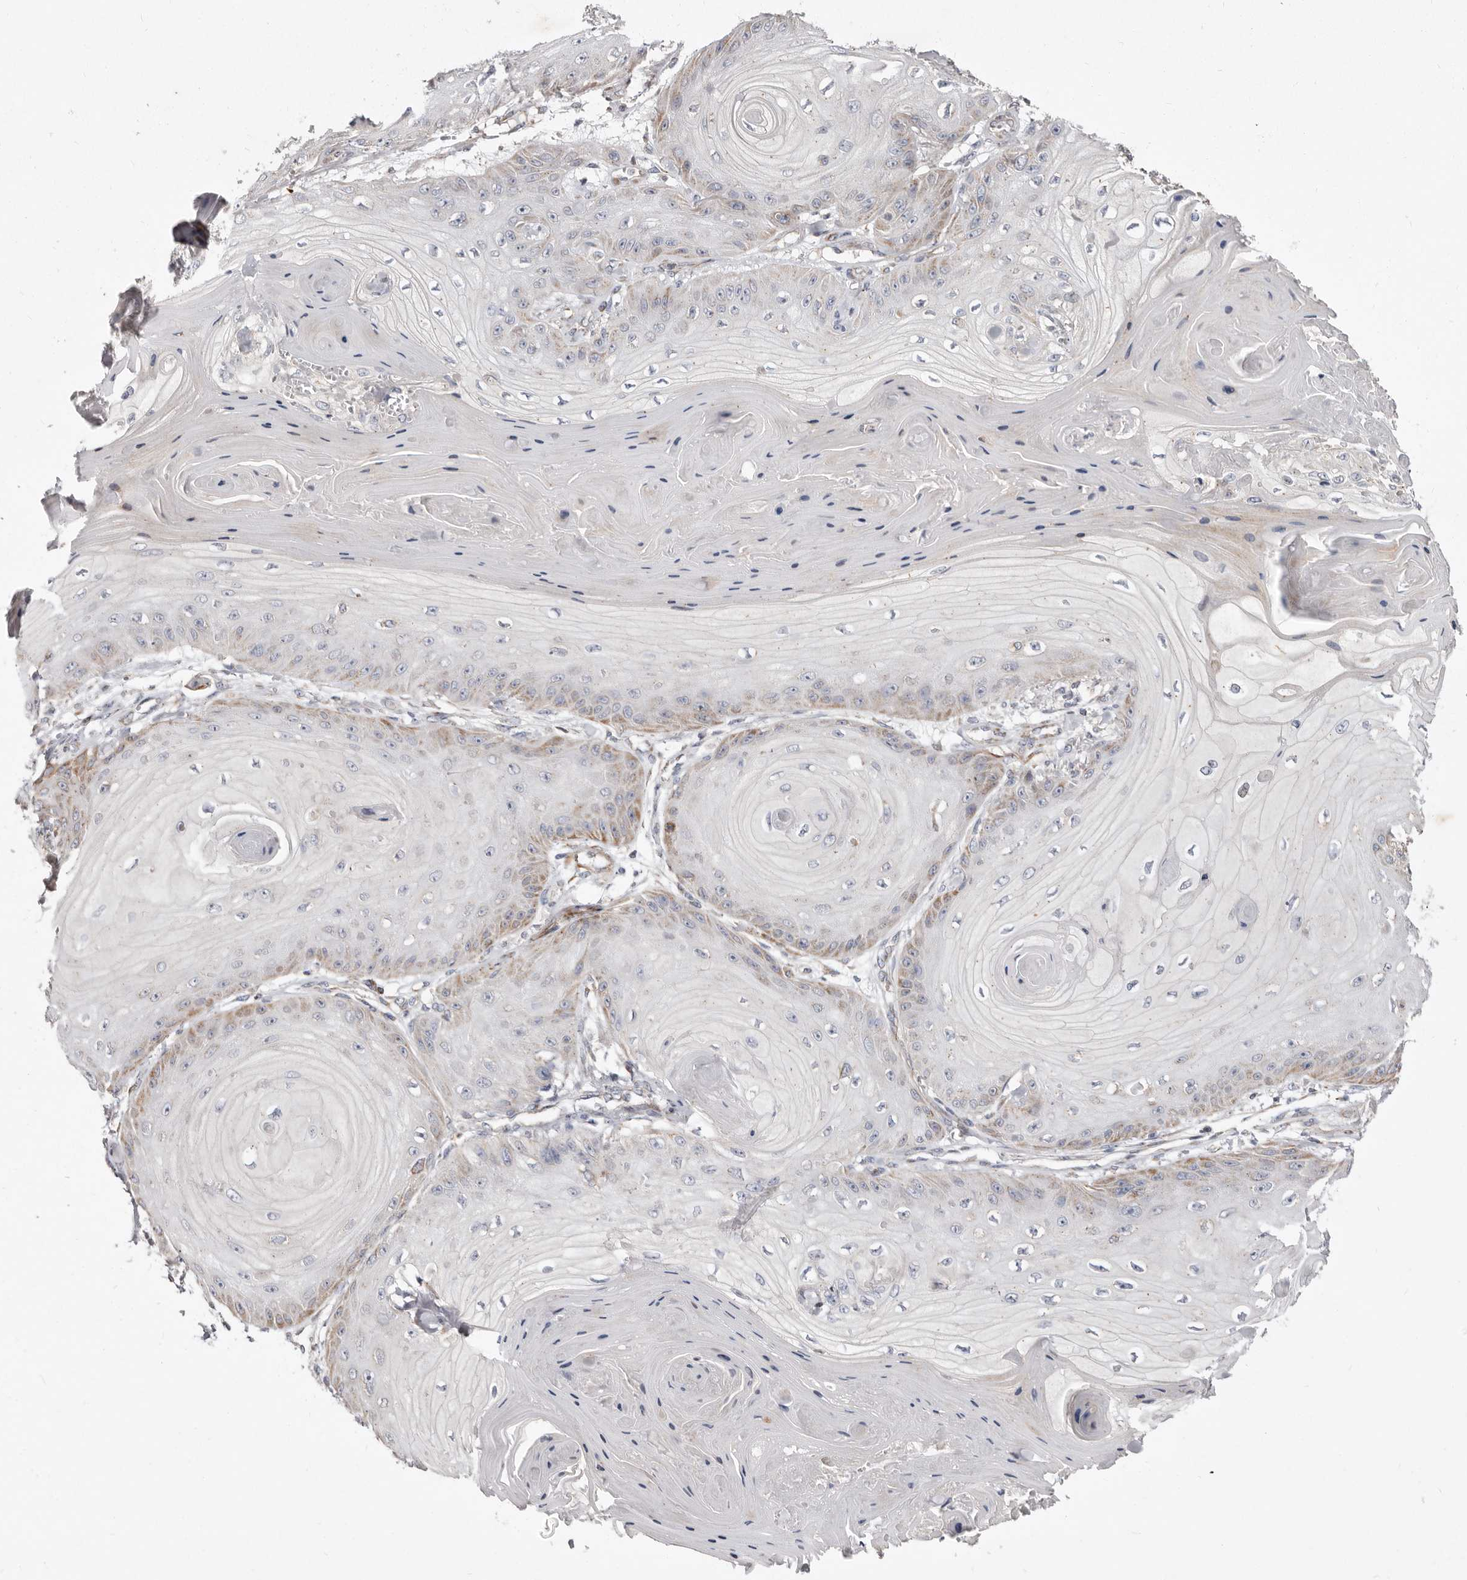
{"staining": {"intensity": "moderate", "quantity": "<25%", "location": "cytoplasmic/membranous"}, "tissue": "skin cancer", "cell_type": "Tumor cells", "image_type": "cancer", "snomed": [{"axis": "morphology", "description": "Squamous cell carcinoma, NOS"}, {"axis": "topography", "description": "Skin"}], "caption": "Immunohistochemical staining of human squamous cell carcinoma (skin) exhibits low levels of moderate cytoplasmic/membranous protein positivity in approximately <25% of tumor cells.", "gene": "TIMM17B", "patient": {"sex": "male", "age": 74}}